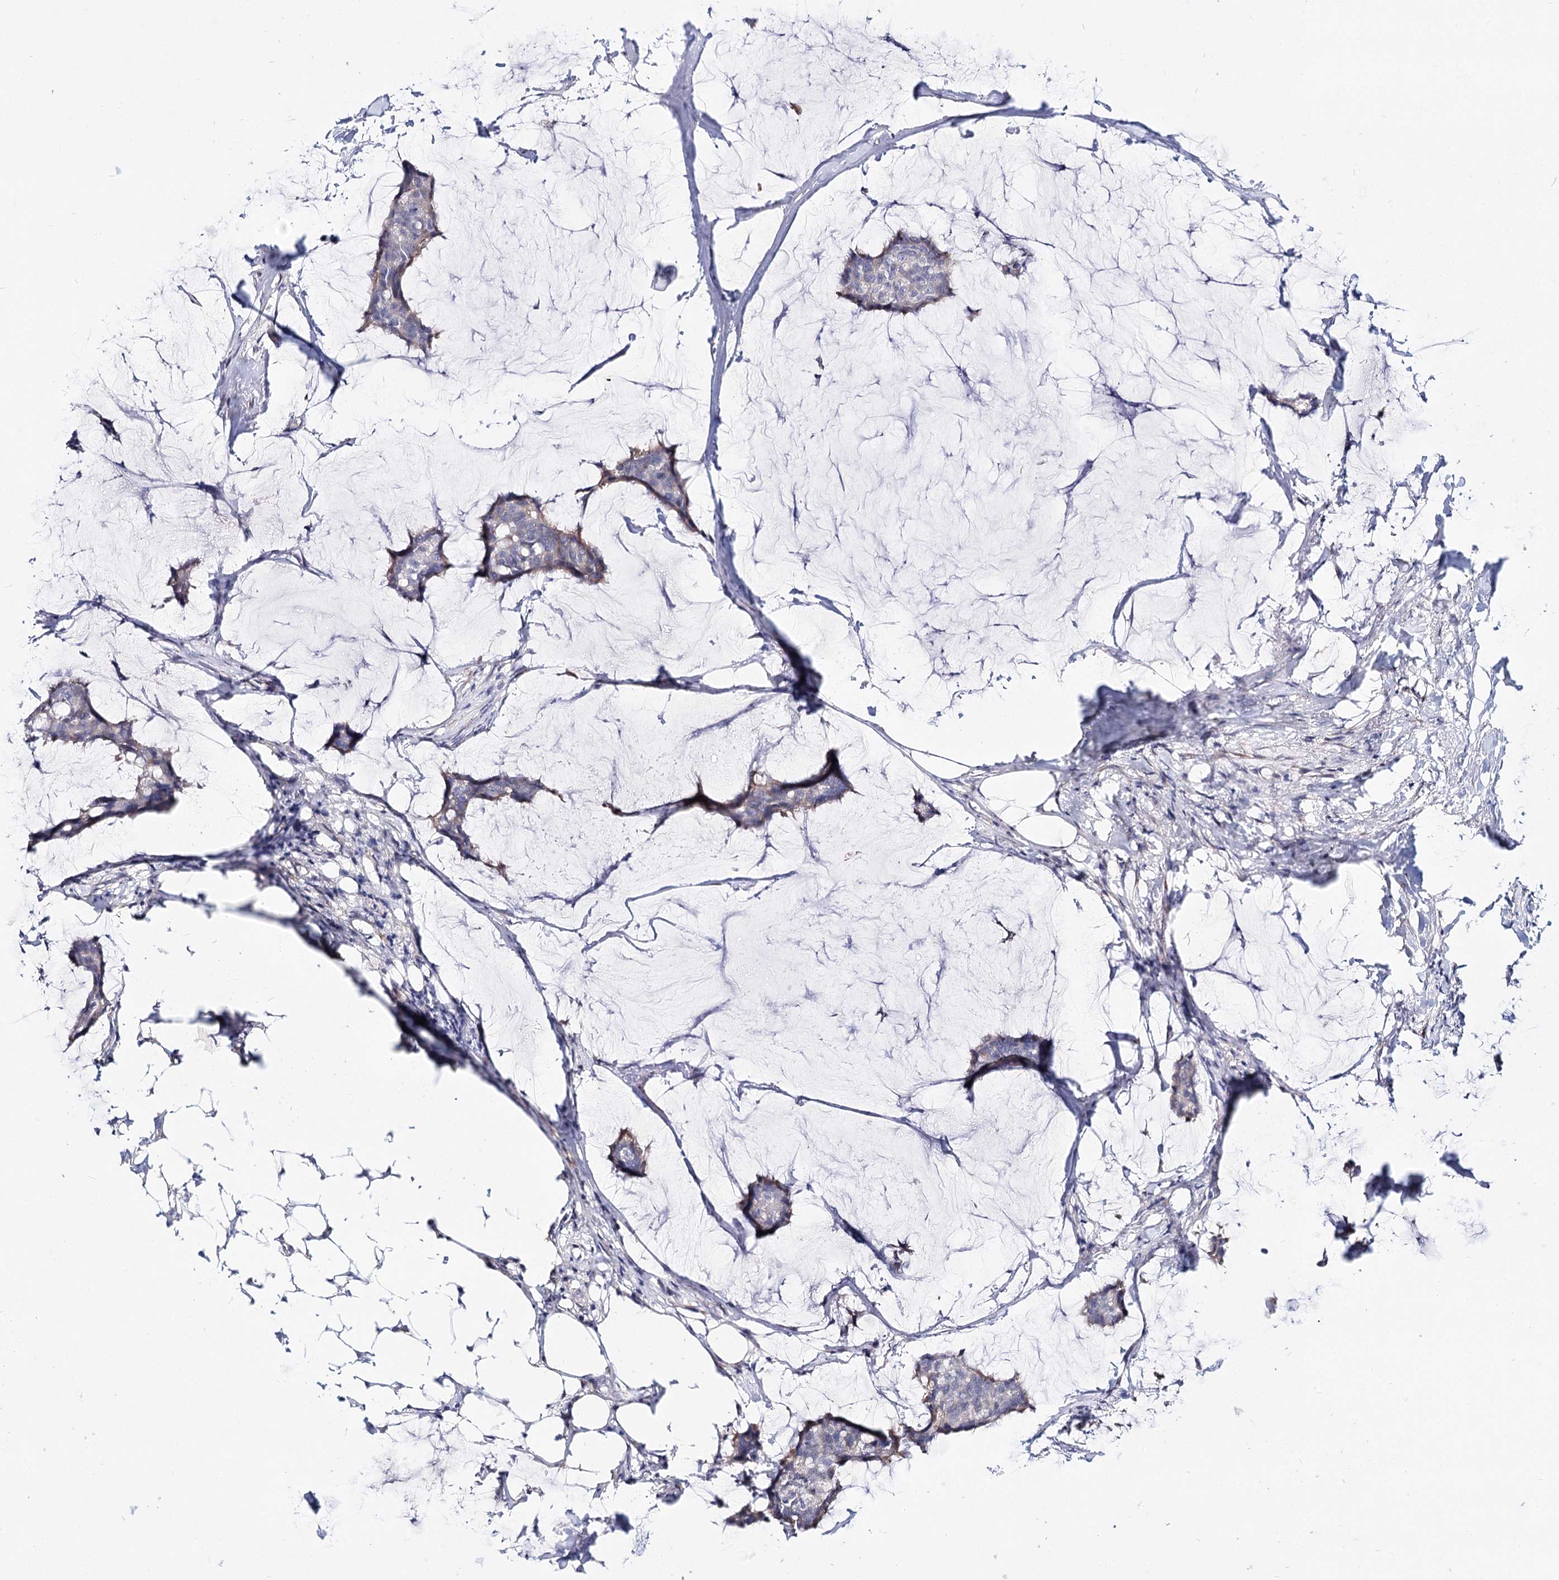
{"staining": {"intensity": "negative", "quantity": "none", "location": "none"}, "tissue": "breast cancer", "cell_type": "Tumor cells", "image_type": "cancer", "snomed": [{"axis": "morphology", "description": "Duct carcinoma"}, {"axis": "topography", "description": "Breast"}], "caption": "Human infiltrating ductal carcinoma (breast) stained for a protein using immunohistochemistry (IHC) exhibits no expression in tumor cells.", "gene": "TEX12", "patient": {"sex": "female", "age": 93}}